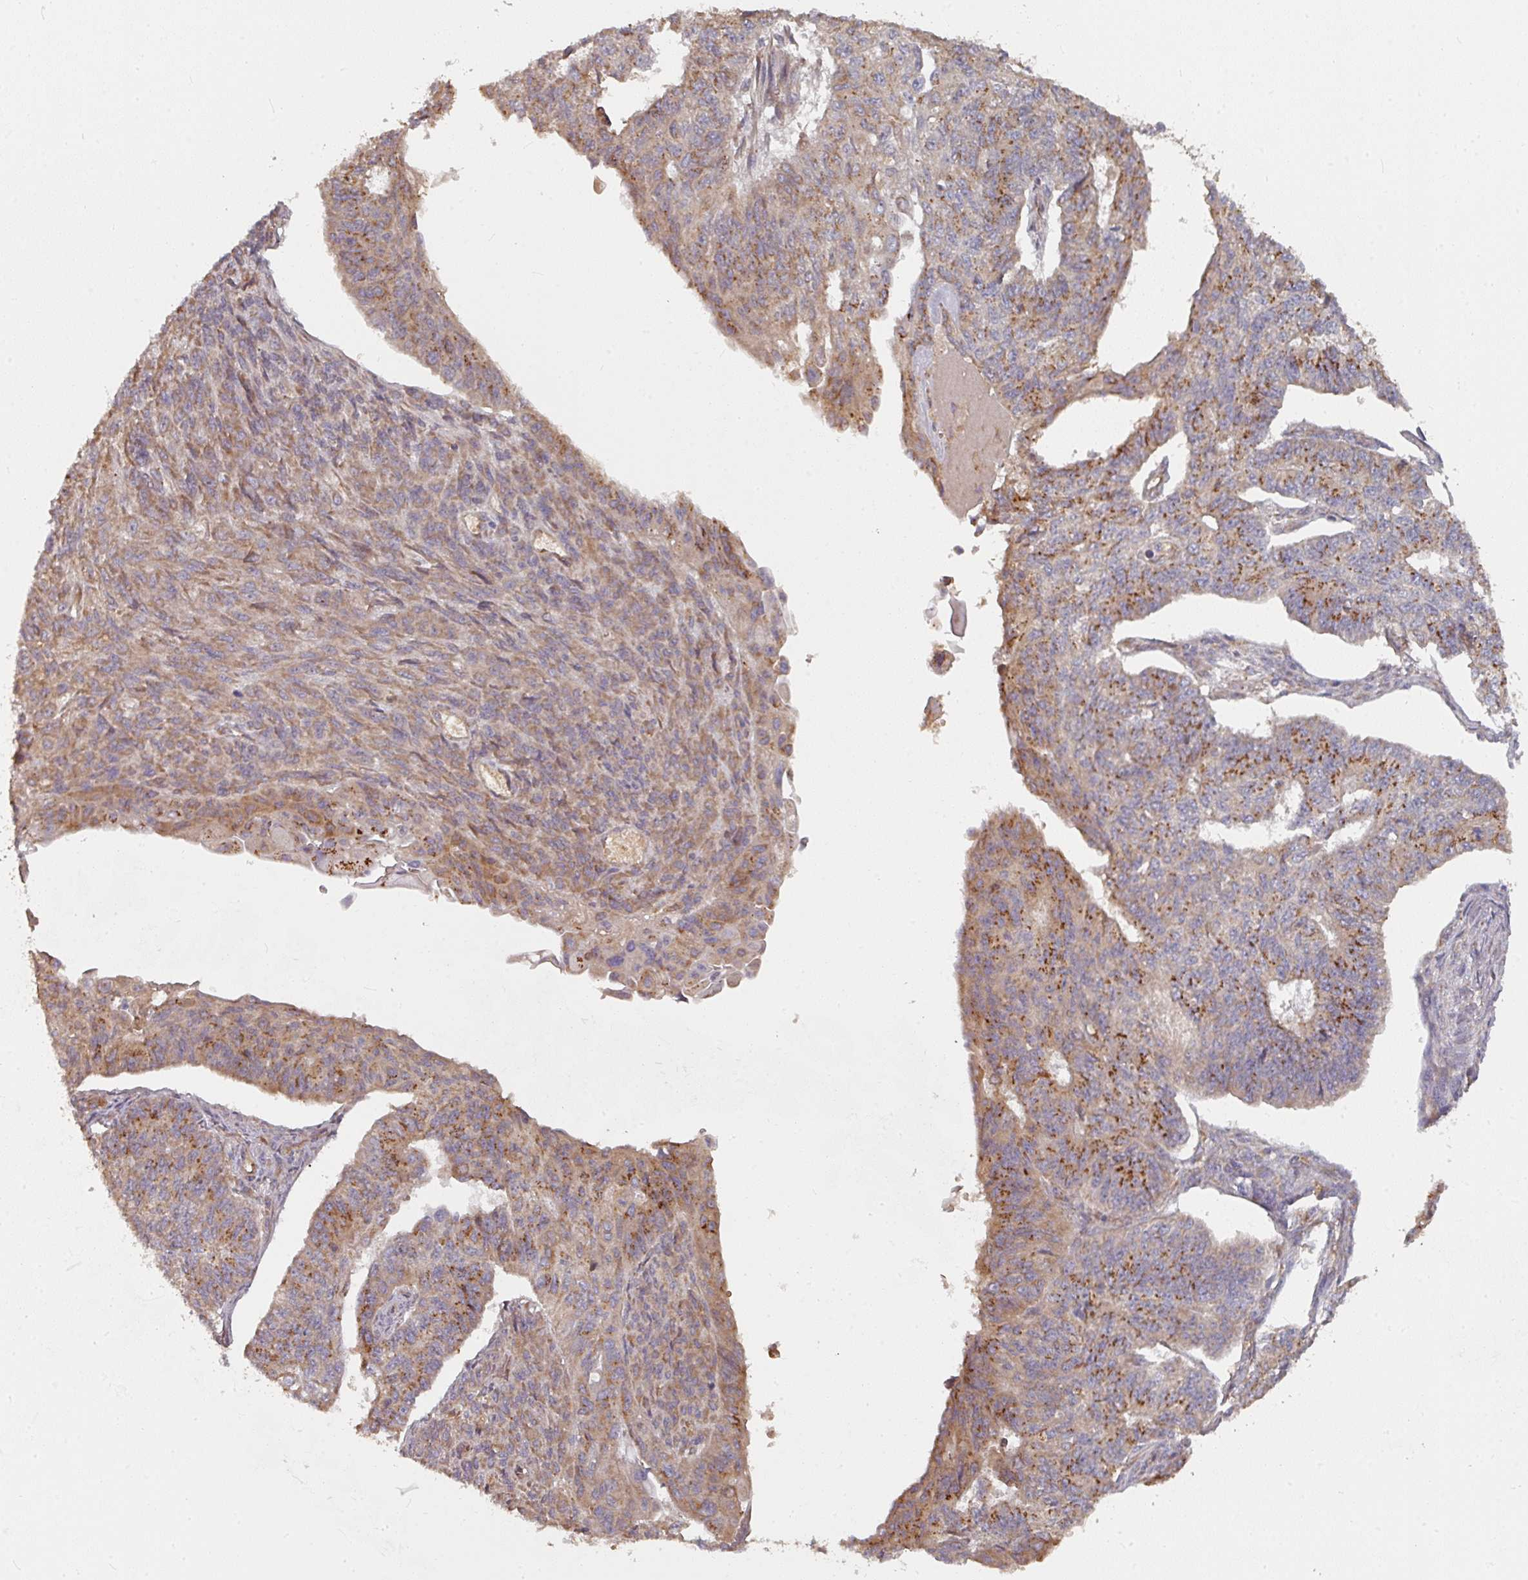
{"staining": {"intensity": "moderate", "quantity": ">75%", "location": "cytoplasmic/membranous"}, "tissue": "endometrial cancer", "cell_type": "Tumor cells", "image_type": "cancer", "snomed": [{"axis": "morphology", "description": "Adenocarcinoma, NOS"}, {"axis": "topography", "description": "Endometrium"}], "caption": "DAB immunohistochemical staining of human adenocarcinoma (endometrial) reveals moderate cytoplasmic/membranous protein positivity in about >75% of tumor cells.", "gene": "EDEM2", "patient": {"sex": "female", "age": 32}}